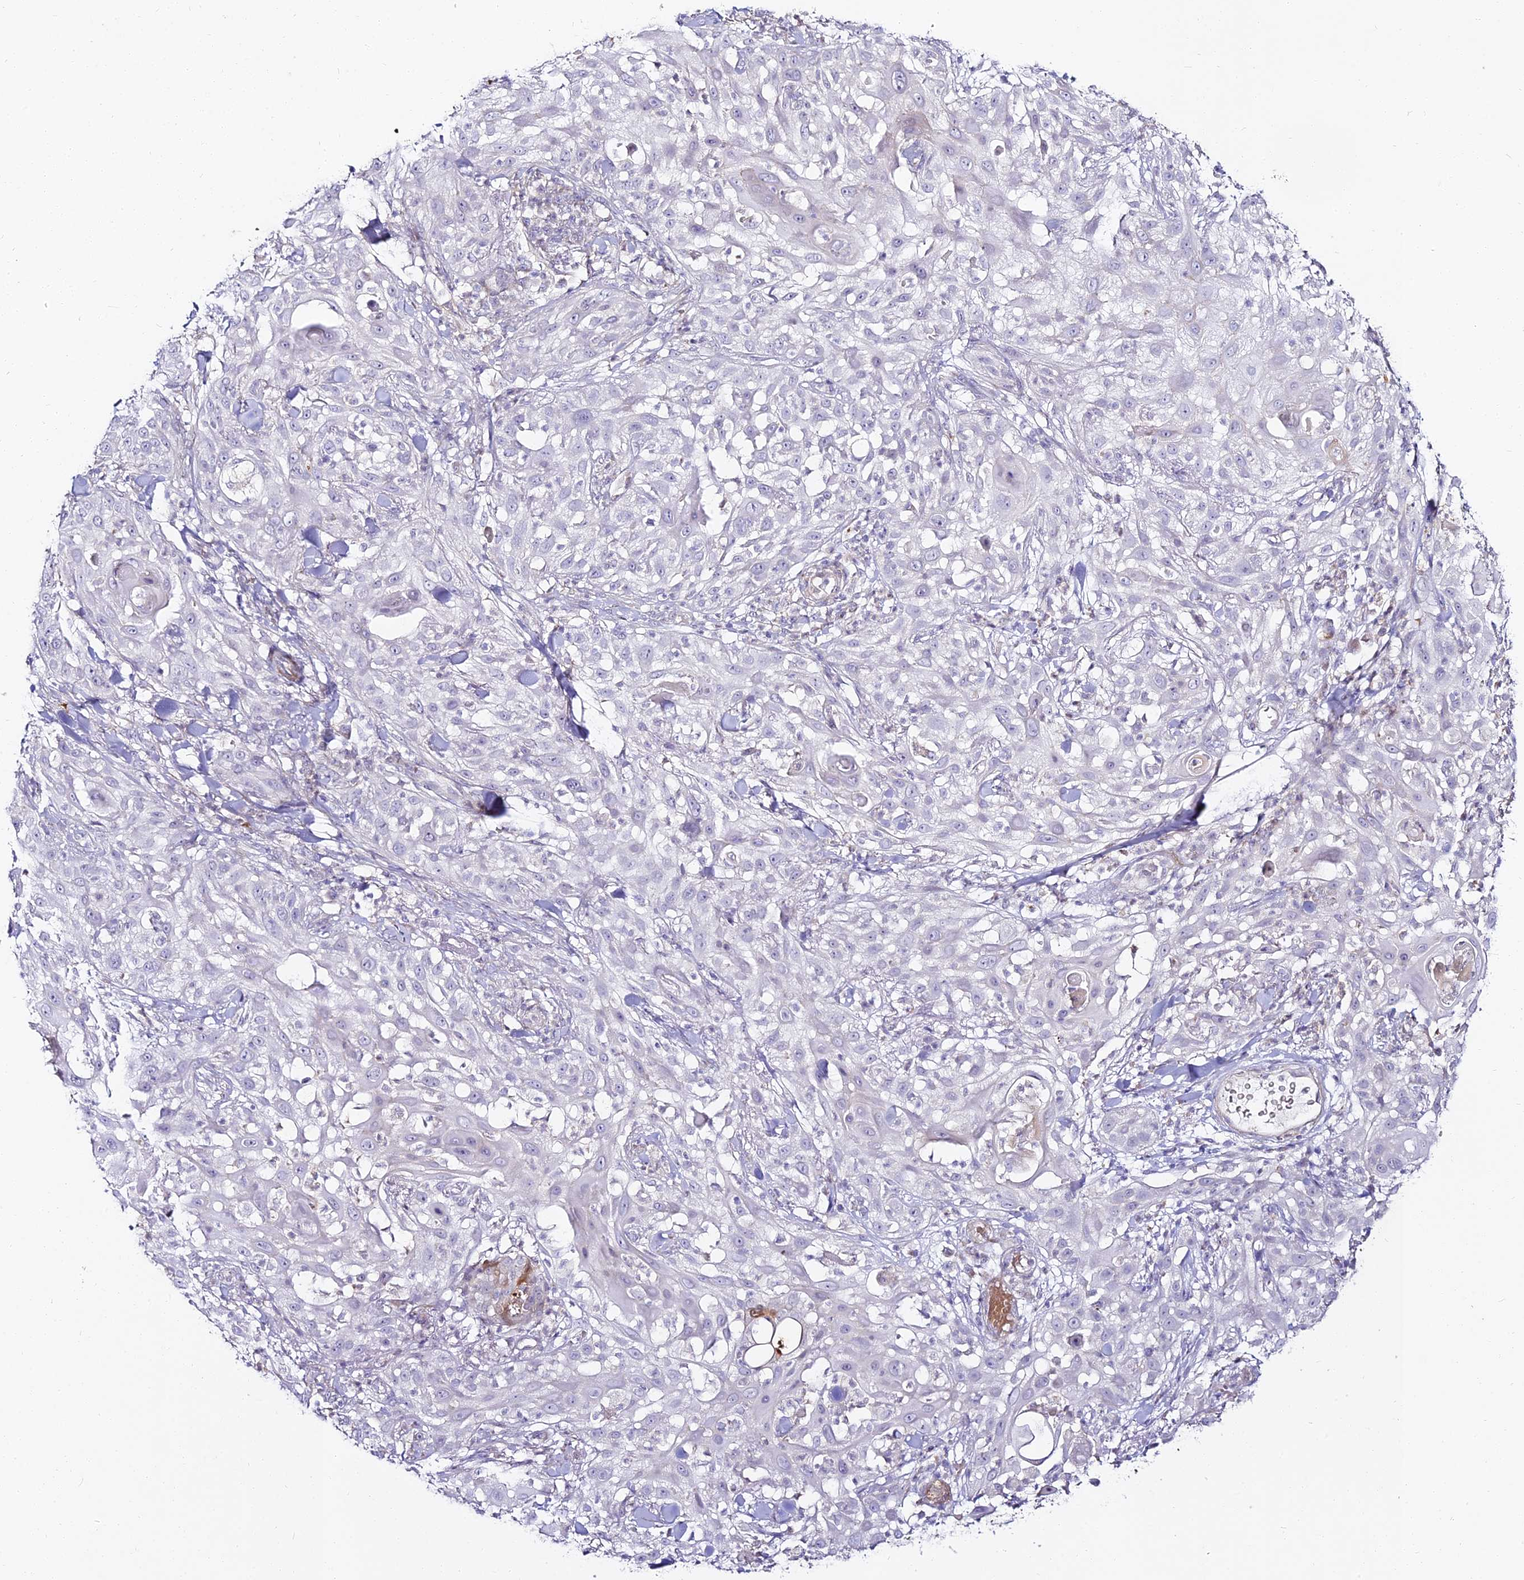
{"staining": {"intensity": "negative", "quantity": "none", "location": "none"}, "tissue": "skin cancer", "cell_type": "Tumor cells", "image_type": "cancer", "snomed": [{"axis": "morphology", "description": "Squamous cell carcinoma, NOS"}, {"axis": "topography", "description": "Skin"}], "caption": "This is a photomicrograph of IHC staining of squamous cell carcinoma (skin), which shows no positivity in tumor cells. The staining is performed using DAB brown chromogen with nuclei counter-stained in using hematoxylin.", "gene": "ALPG", "patient": {"sex": "female", "age": 44}}